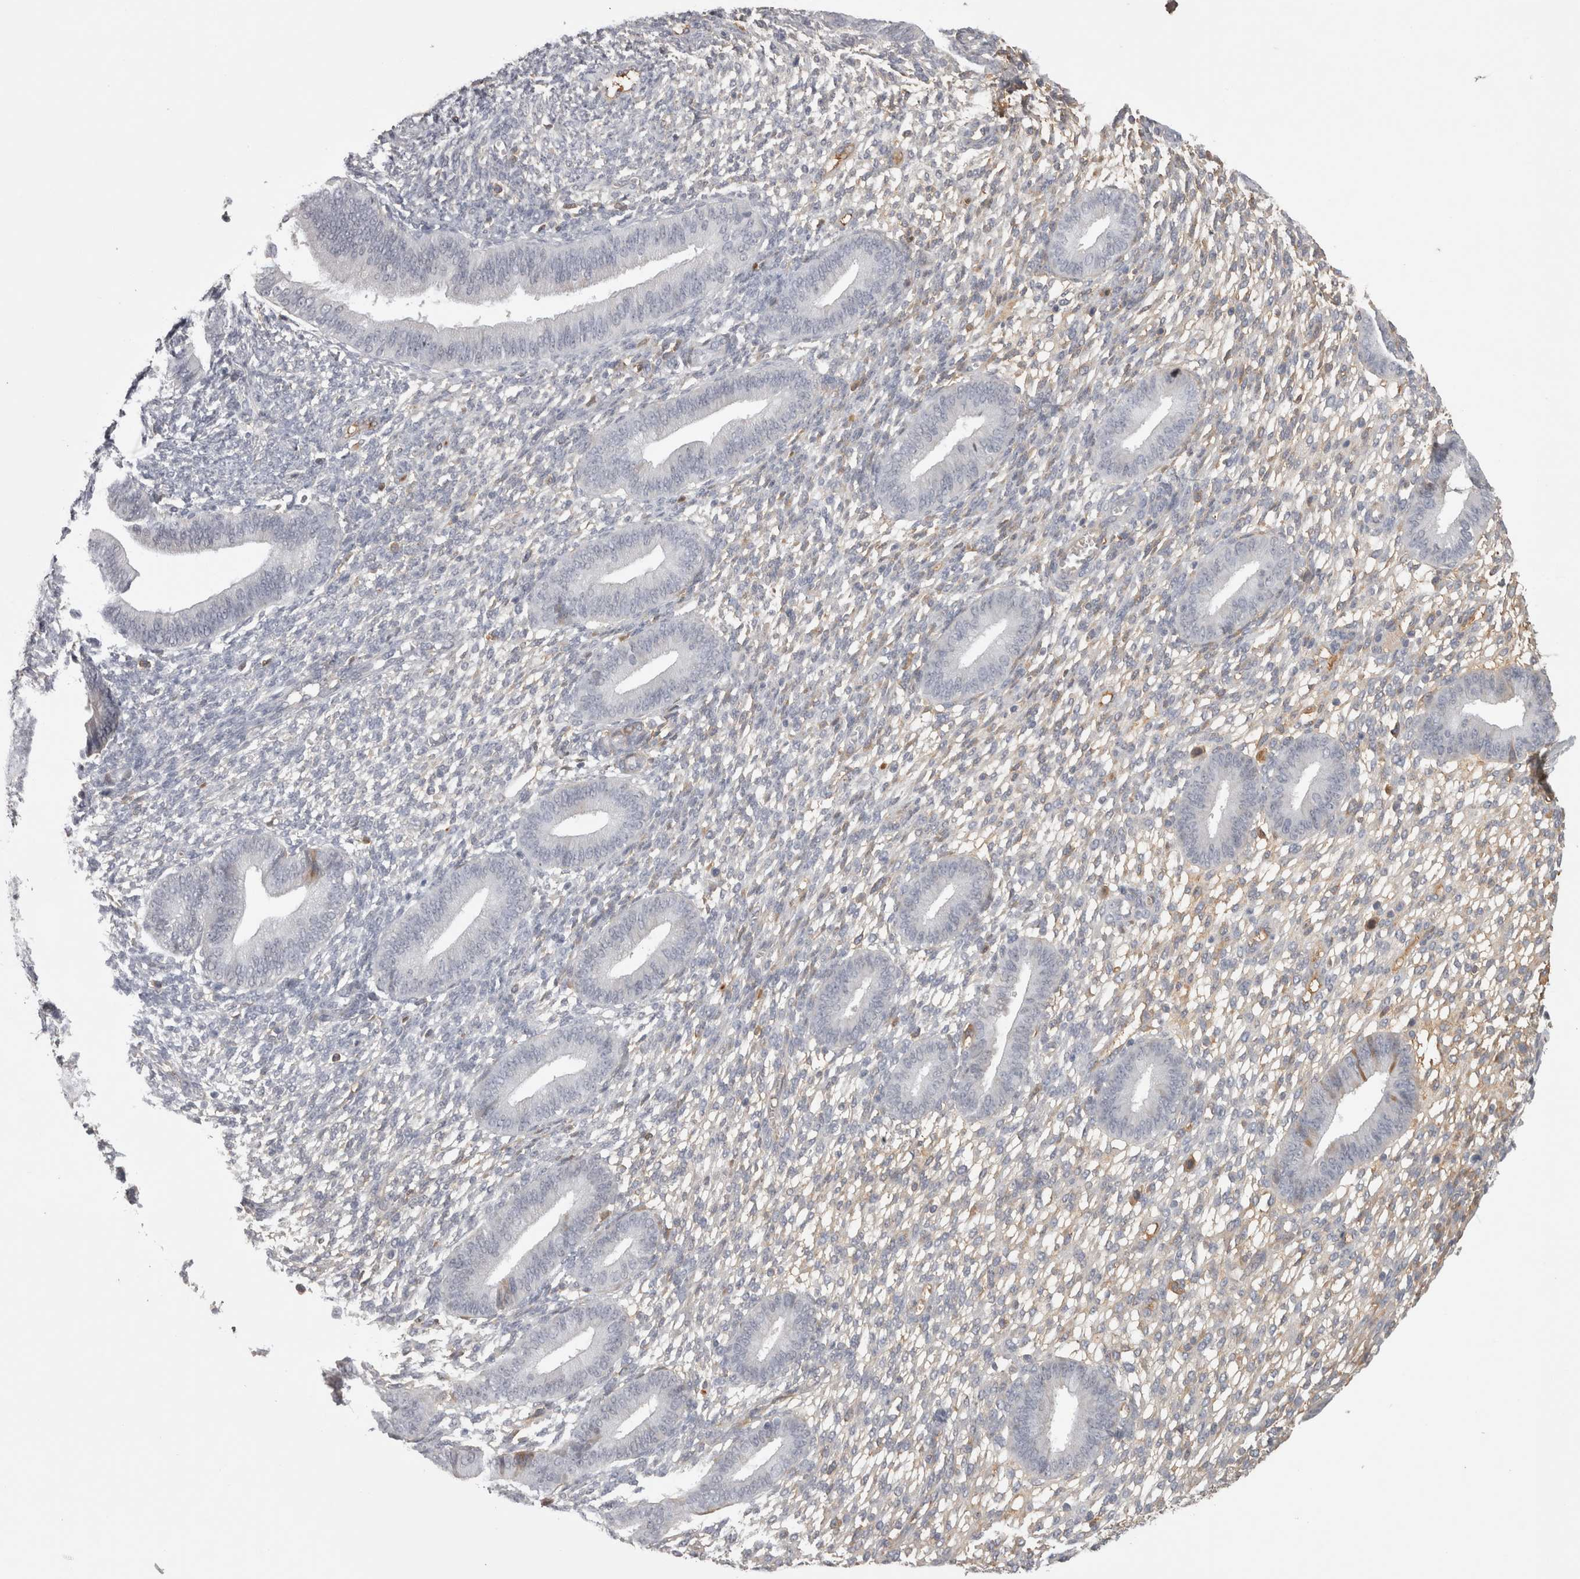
{"staining": {"intensity": "negative", "quantity": "none", "location": "none"}, "tissue": "endometrium", "cell_type": "Cells in endometrial stroma", "image_type": "normal", "snomed": [{"axis": "morphology", "description": "Normal tissue, NOS"}, {"axis": "topography", "description": "Endometrium"}], "caption": "DAB (3,3'-diaminobenzidine) immunohistochemical staining of unremarkable endometrium shows no significant expression in cells in endometrial stroma.", "gene": "SAA4", "patient": {"sex": "female", "age": 46}}